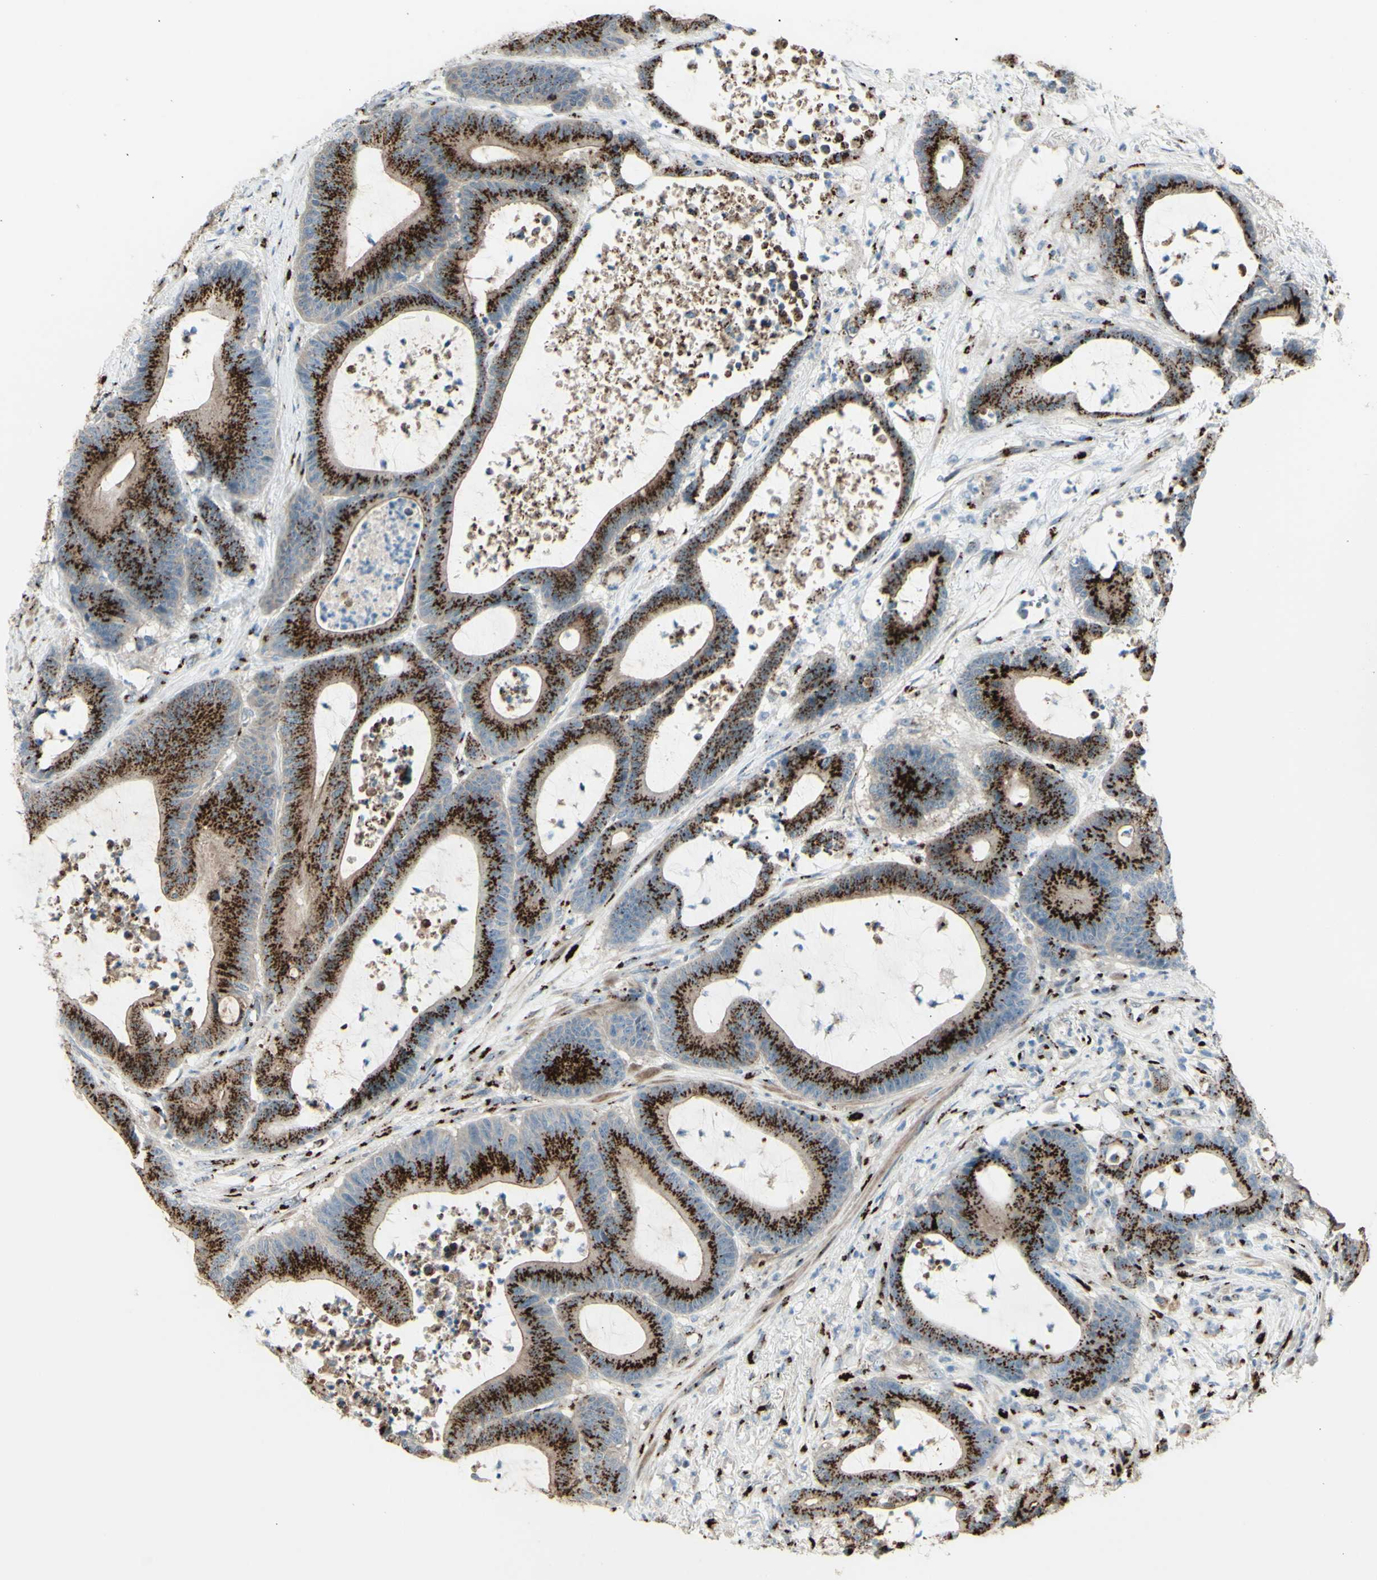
{"staining": {"intensity": "strong", "quantity": ">75%", "location": "cytoplasmic/membranous"}, "tissue": "colorectal cancer", "cell_type": "Tumor cells", "image_type": "cancer", "snomed": [{"axis": "morphology", "description": "Adenocarcinoma, NOS"}, {"axis": "topography", "description": "Colon"}], "caption": "Immunohistochemistry image of colorectal cancer stained for a protein (brown), which exhibits high levels of strong cytoplasmic/membranous positivity in about >75% of tumor cells.", "gene": "BPNT2", "patient": {"sex": "female", "age": 84}}